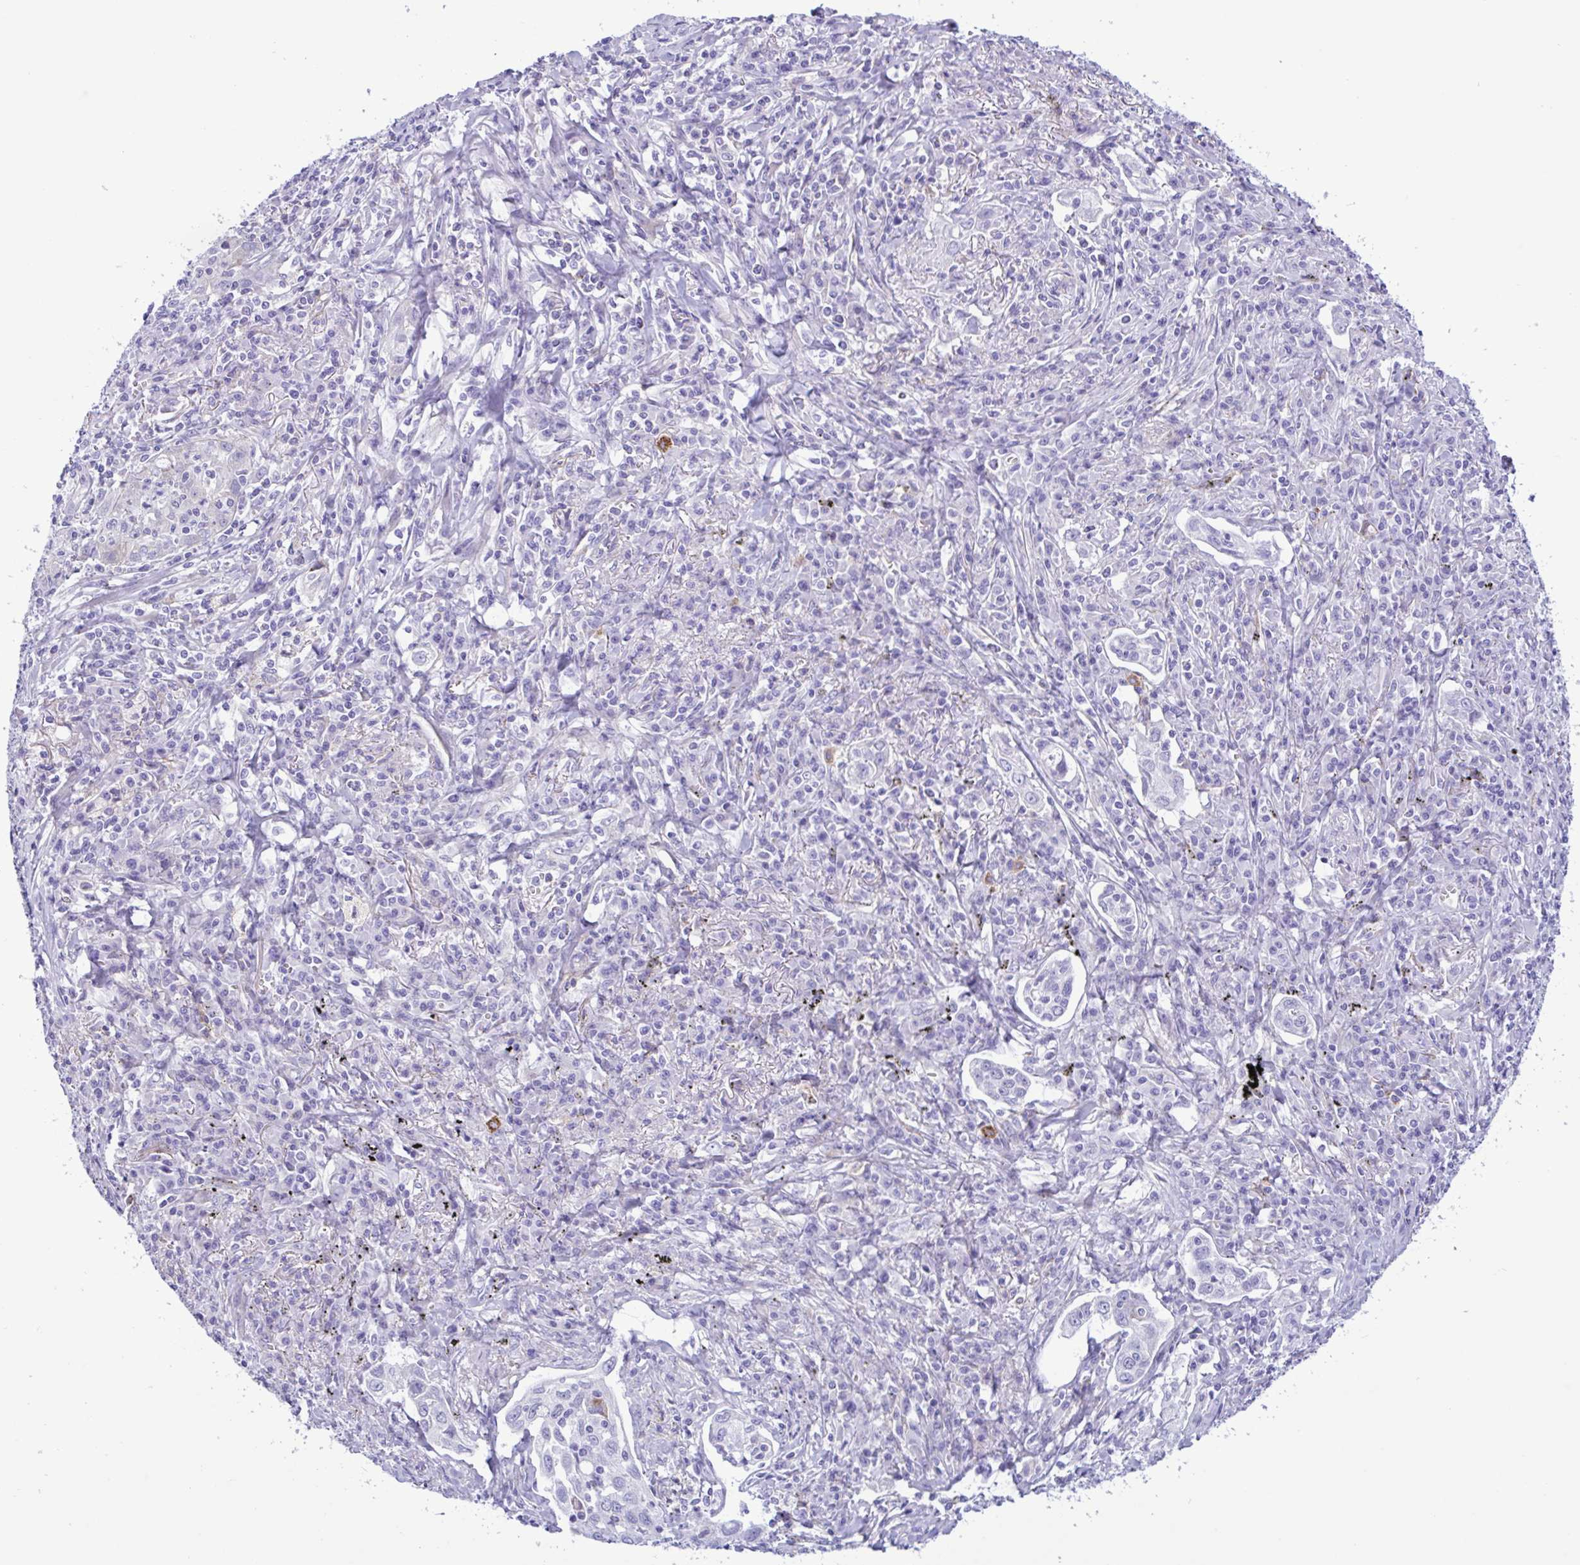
{"staining": {"intensity": "negative", "quantity": "none", "location": "none"}, "tissue": "lung cancer", "cell_type": "Tumor cells", "image_type": "cancer", "snomed": [{"axis": "morphology", "description": "Squamous cell carcinoma, NOS"}, {"axis": "topography", "description": "Lung"}], "caption": "Immunohistochemical staining of lung cancer (squamous cell carcinoma) shows no significant expression in tumor cells.", "gene": "SREBF1", "patient": {"sex": "male", "age": 71}}